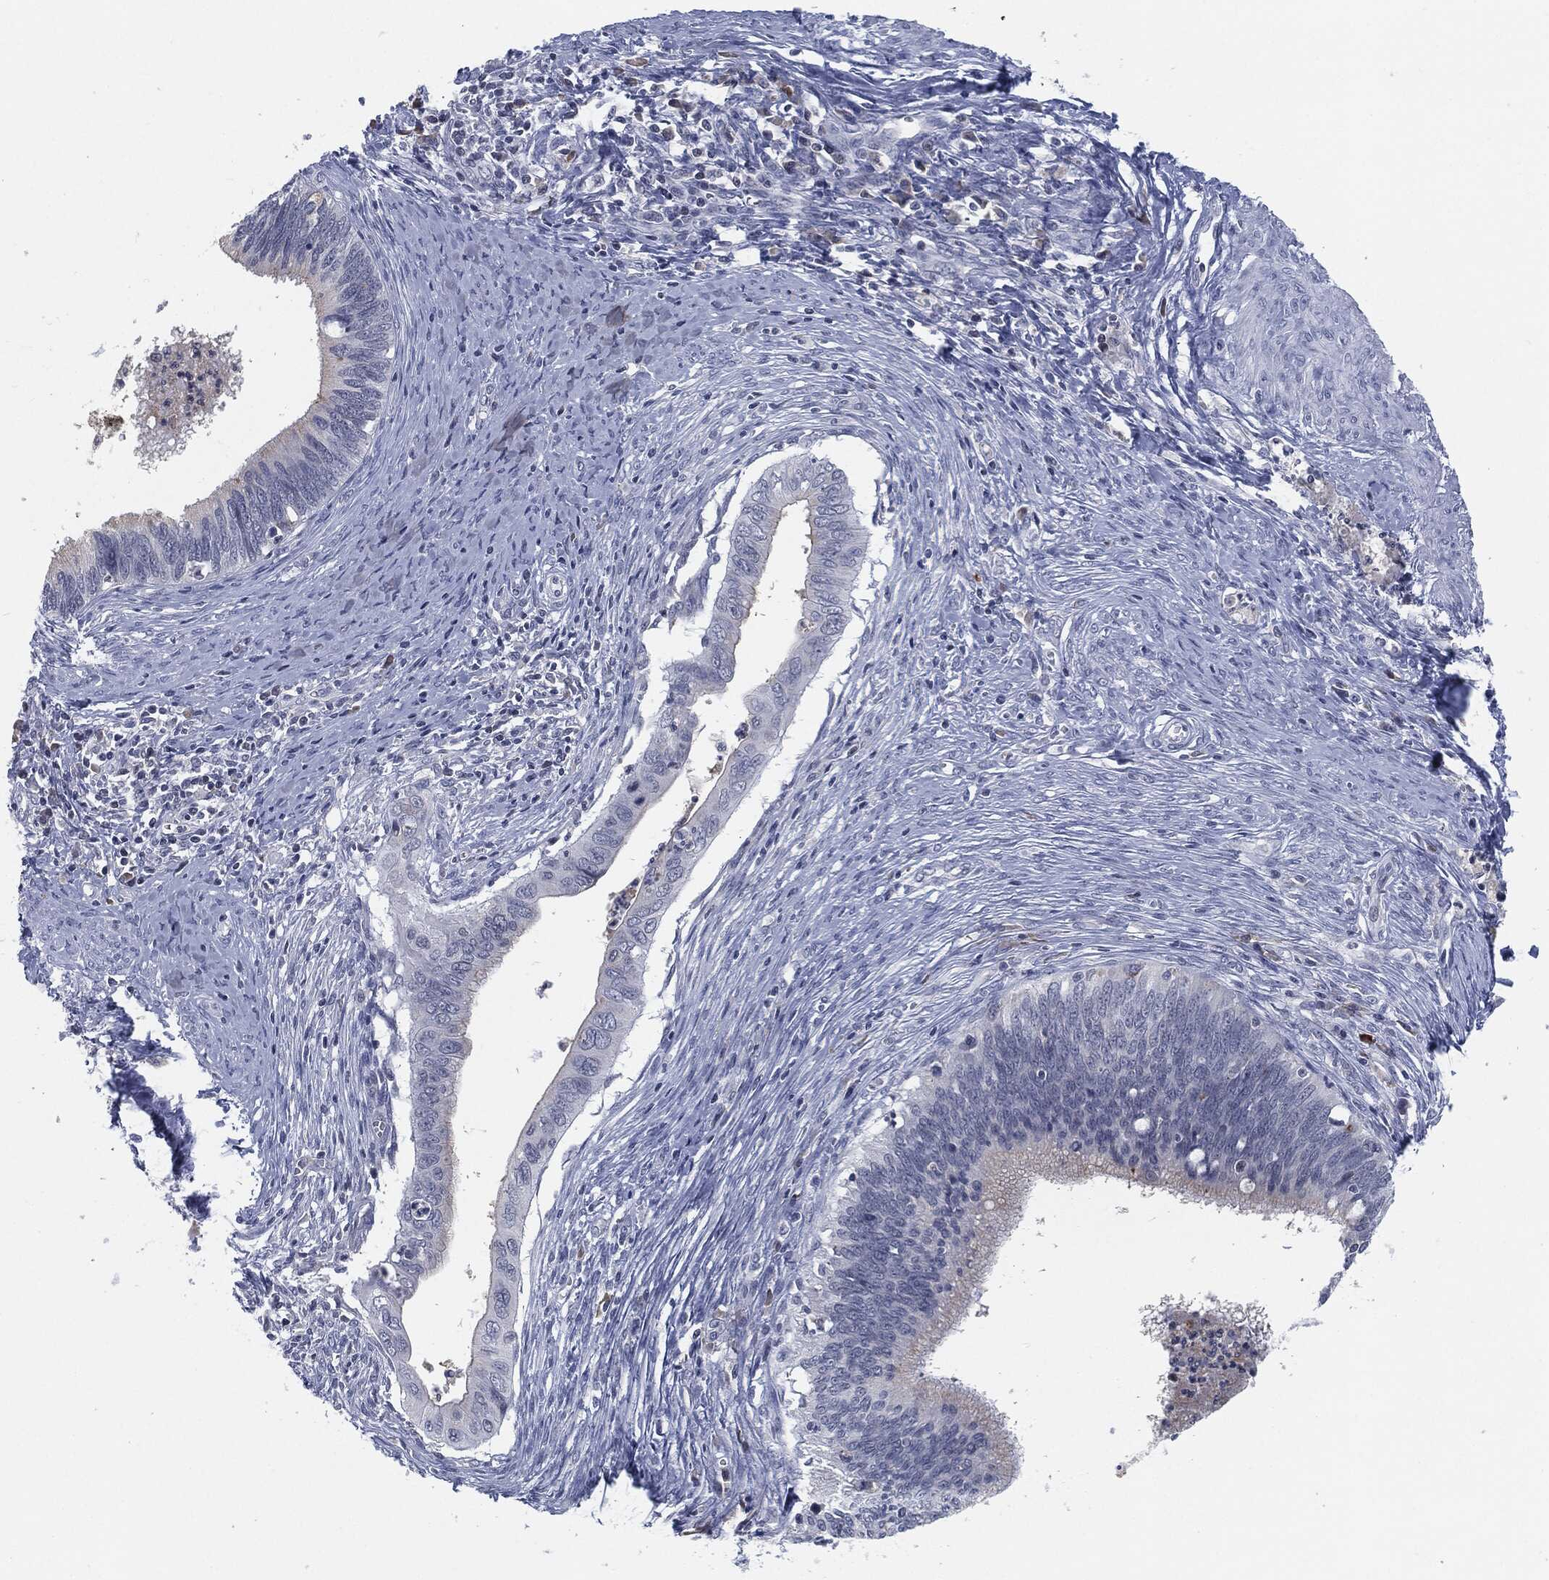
{"staining": {"intensity": "moderate", "quantity": "<25%", "location": "cytoplasmic/membranous"}, "tissue": "cervical cancer", "cell_type": "Tumor cells", "image_type": "cancer", "snomed": [{"axis": "morphology", "description": "Adenocarcinoma, NOS"}, {"axis": "topography", "description": "Cervix"}], "caption": "Brown immunohistochemical staining in cervical adenocarcinoma exhibits moderate cytoplasmic/membranous expression in approximately <25% of tumor cells. Nuclei are stained in blue.", "gene": "PROM1", "patient": {"sex": "female", "age": 42}}